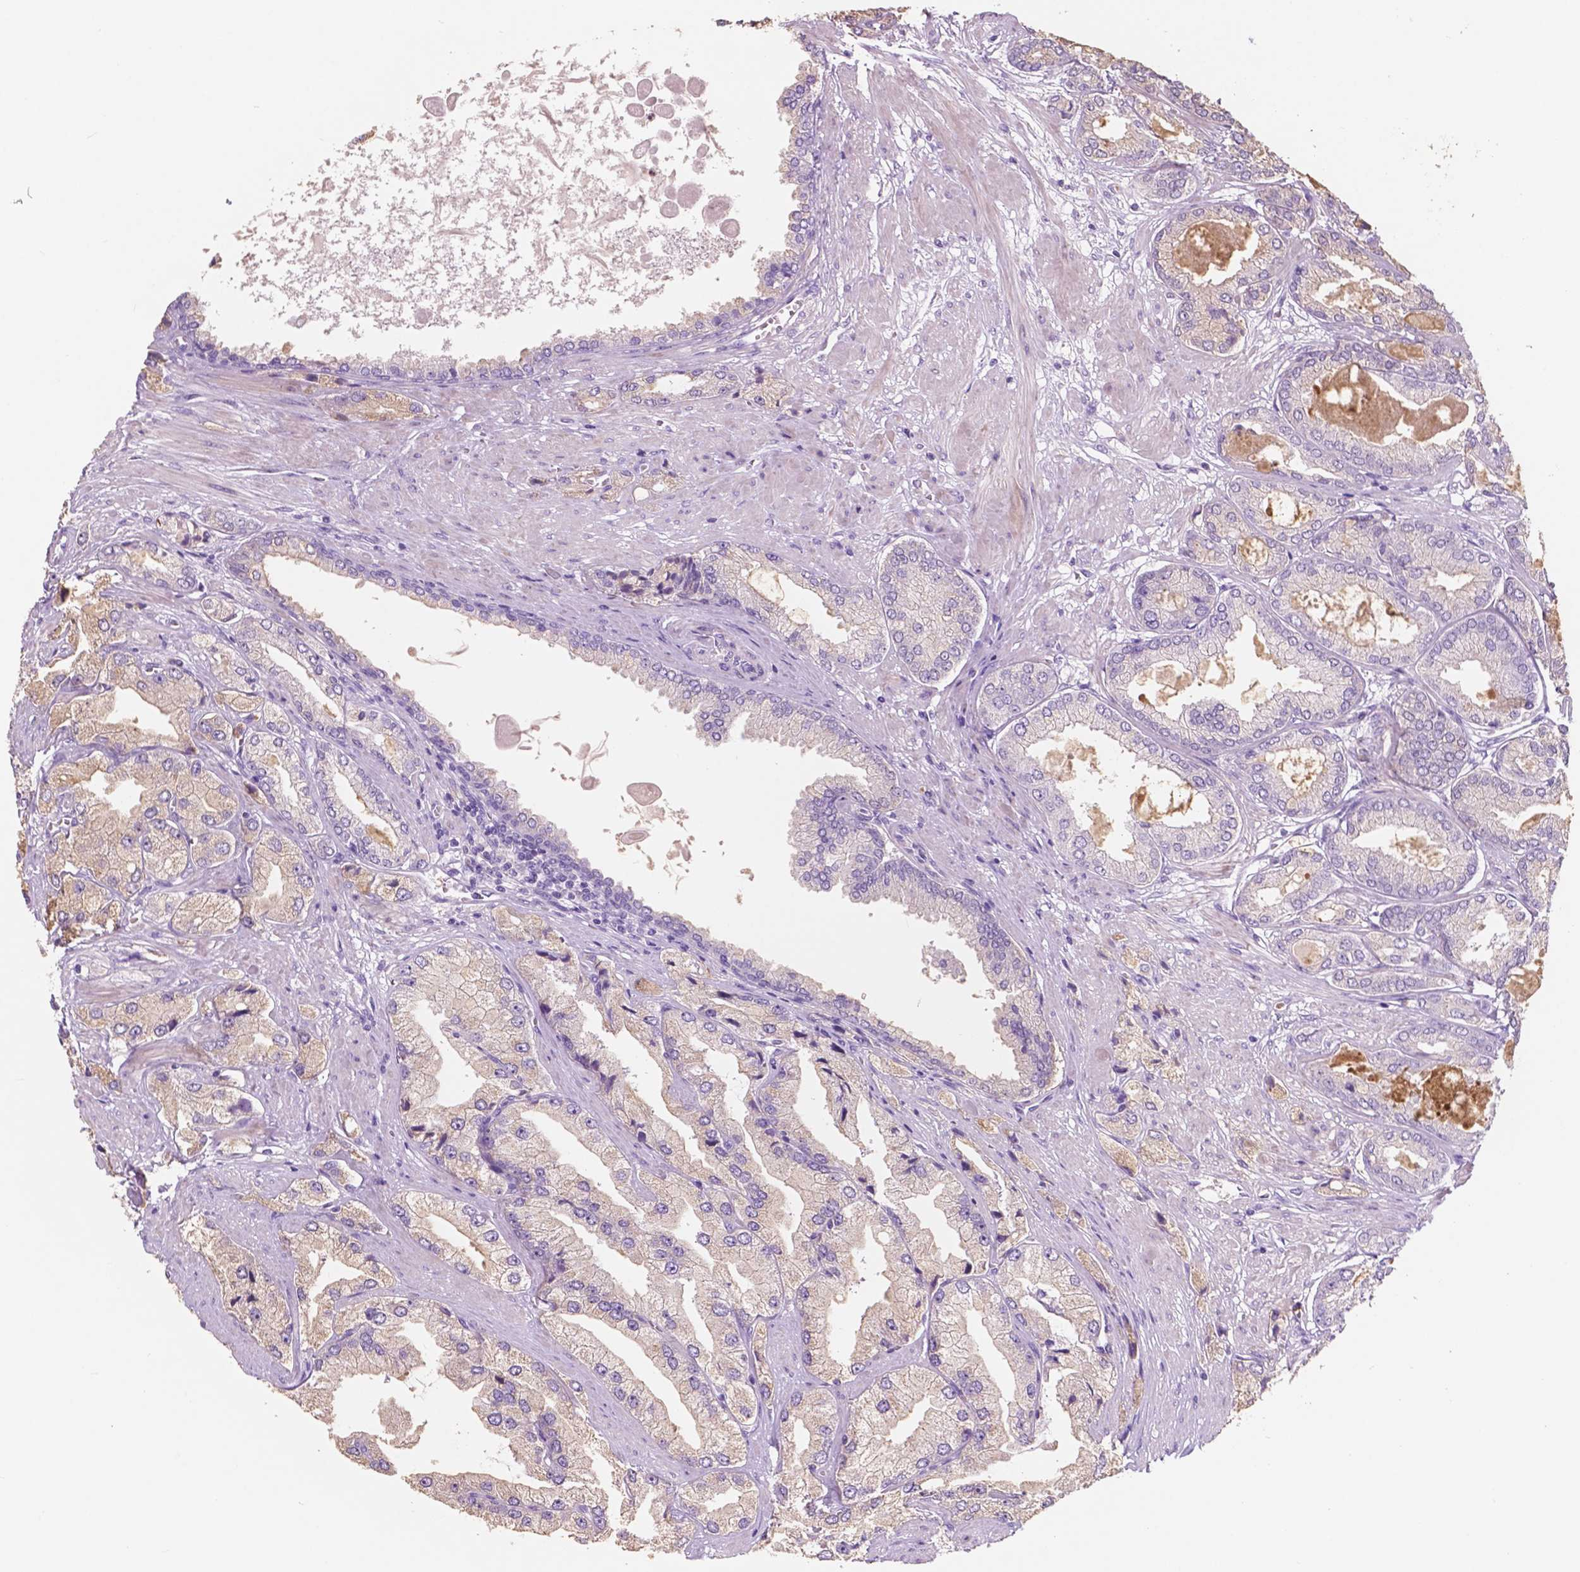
{"staining": {"intensity": "weak", "quantity": "<25%", "location": "cytoplasmic/membranous"}, "tissue": "prostate cancer", "cell_type": "Tumor cells", "image_type": "cancer", "snomed": [{"axis": "morphology", "description": "Adenocarcinoma, High grade"}, {"axis": "topography", "description": "Prostate"}], "caption": "This is a photomicrograph of immunohistochemistry (IHC) staining of adenocarcinoma (high-grade) (prostate), which shows no positivity in tumor cells.", "gene": "CUZD1", "patient": {"sex": "male", "age": 68}}